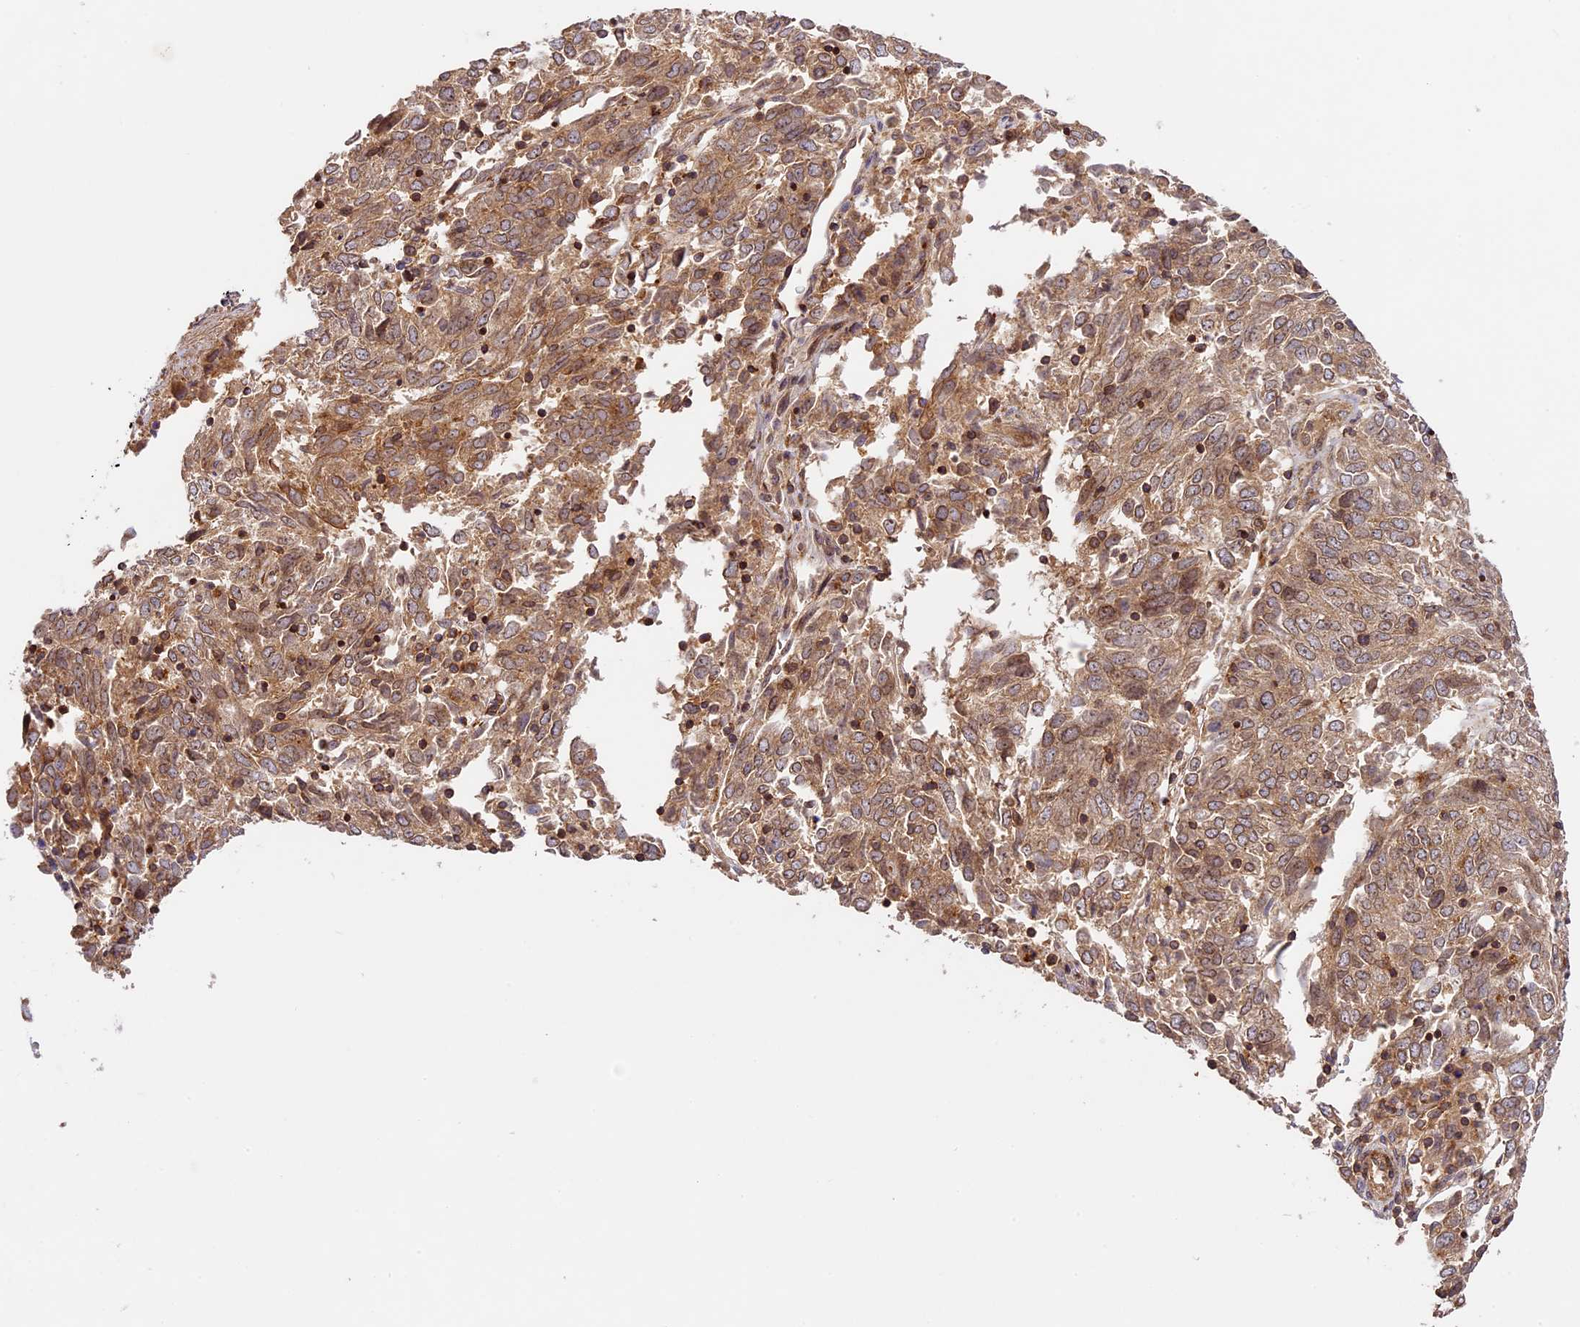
{"staining": {"intensity": "moderate", "quantity": ">75%", "location": "cytoplasmic/membranous,nuclear"}, "tissue": "endometrial cancer", "cell_type": "Tumor cells", "image_type": "cancer", "snomed": [{"axis": "morphology", "description": "Adenocarcinoma, NOS"}, {"axis": "topography", "description": "Endometrium"}], "caption": "This is an image of immunohistochemistry staining of adenocarcinoma (endometrial), which shows moderate positivity in the cytoplasmic/membranous and nuclear of tumor cells.", "gene": "DGKH", "patient": {"sex": "female", "age": 80}}